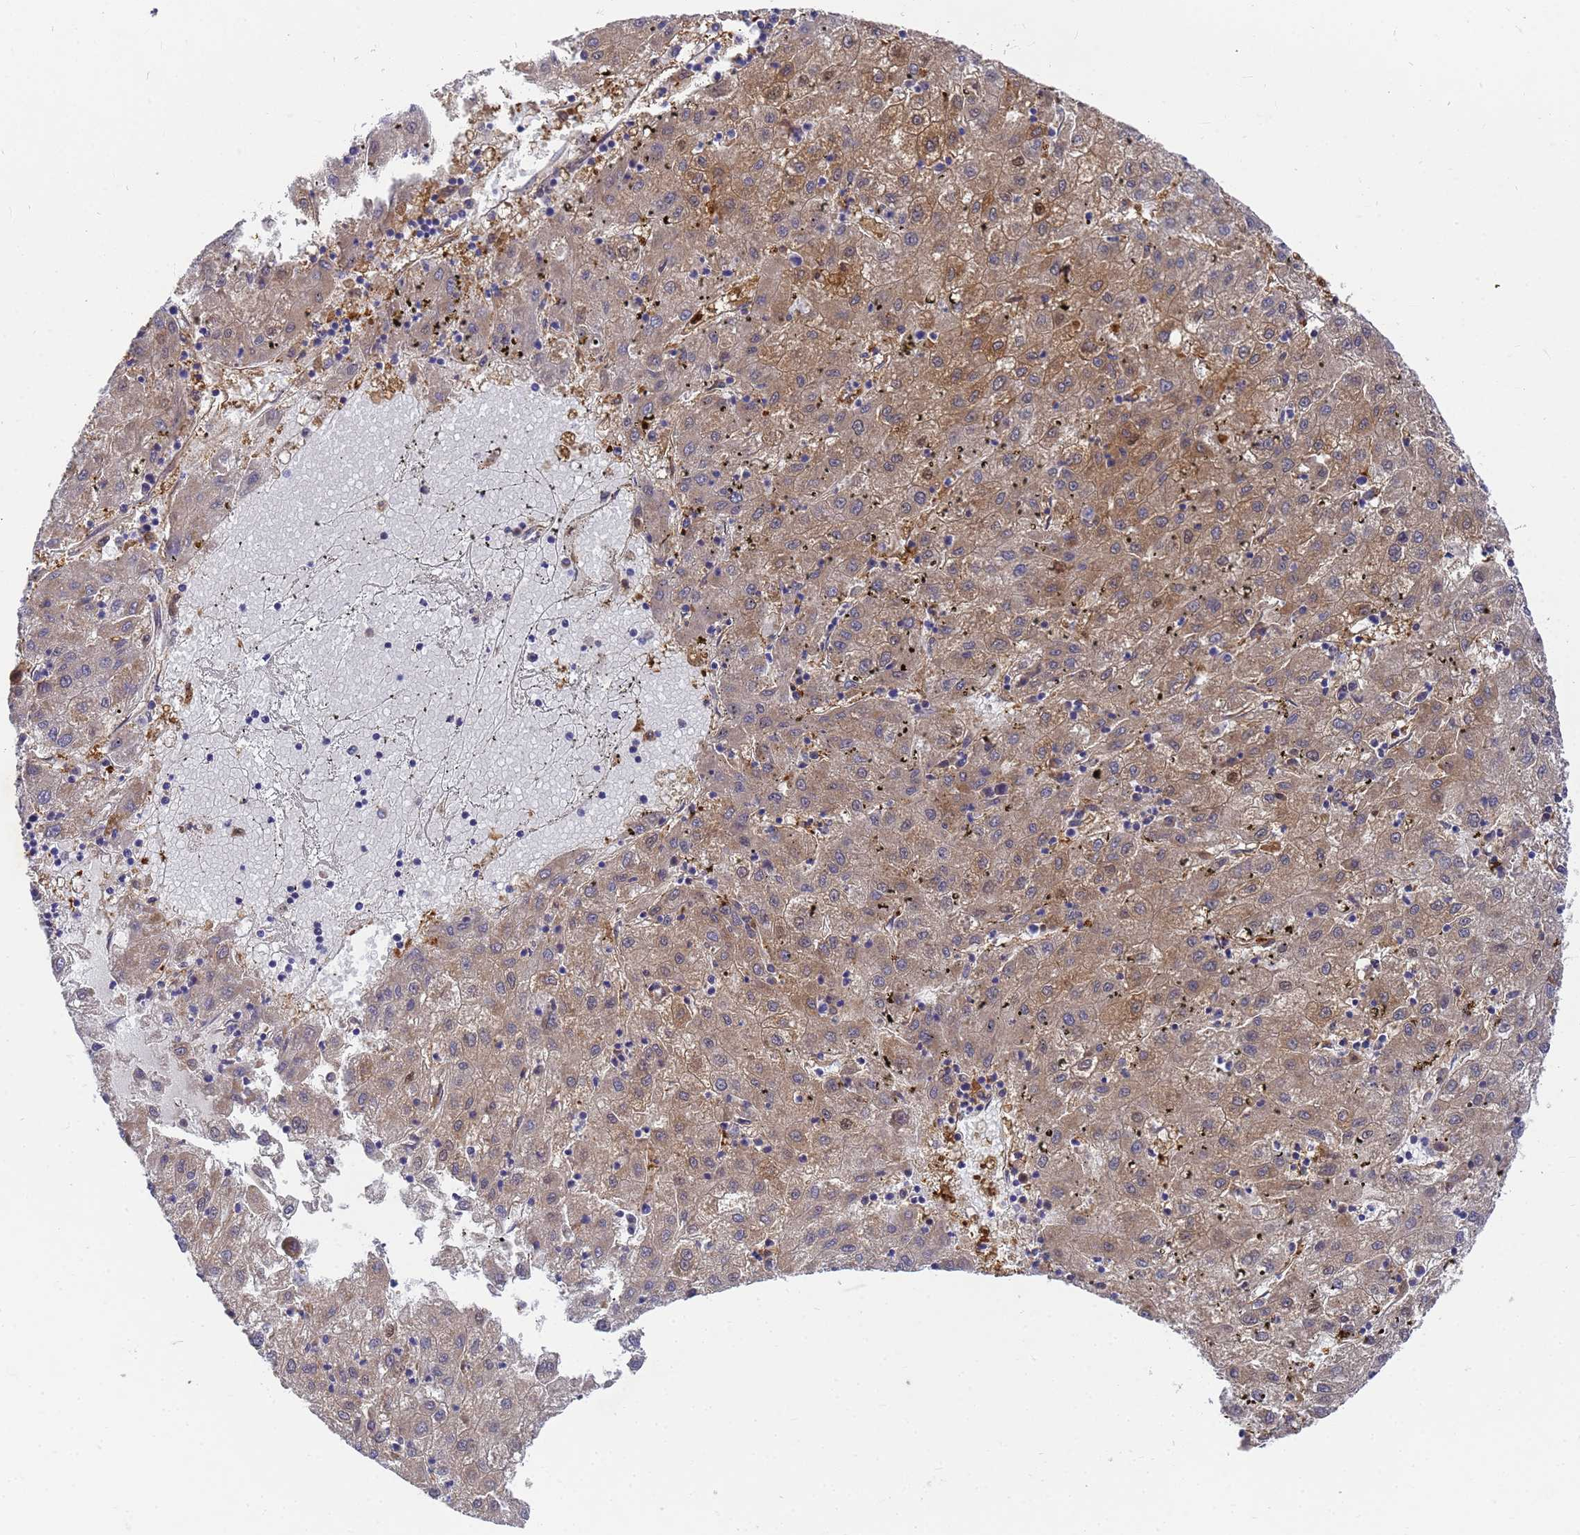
{"staining": {"intensity": "moderate", "quantity": "25%-75%", "location": "cytoplasmic/membranous"}, "tissue": "liver cancer", "cell_type": "Tumor cells", "image_type": "cancer", "snomed": [{"axis": "morphology", "description": "Carcinoma, Hepatocellular, NOS"}, {"axis": "topography", "description": "Liver"}], "caption": "Tumor cells display medium levels of moderate cytoplasmic/membranous staining in about 25%-75% of cells in liver hepatocellular carcinoma. (DAB (3,3'-diaminobenzidine) = brown stain, brightfield microscopy at high magnification).", "gene": "SLC35E2B", "patient": {"sex": "male", "age": 72}}